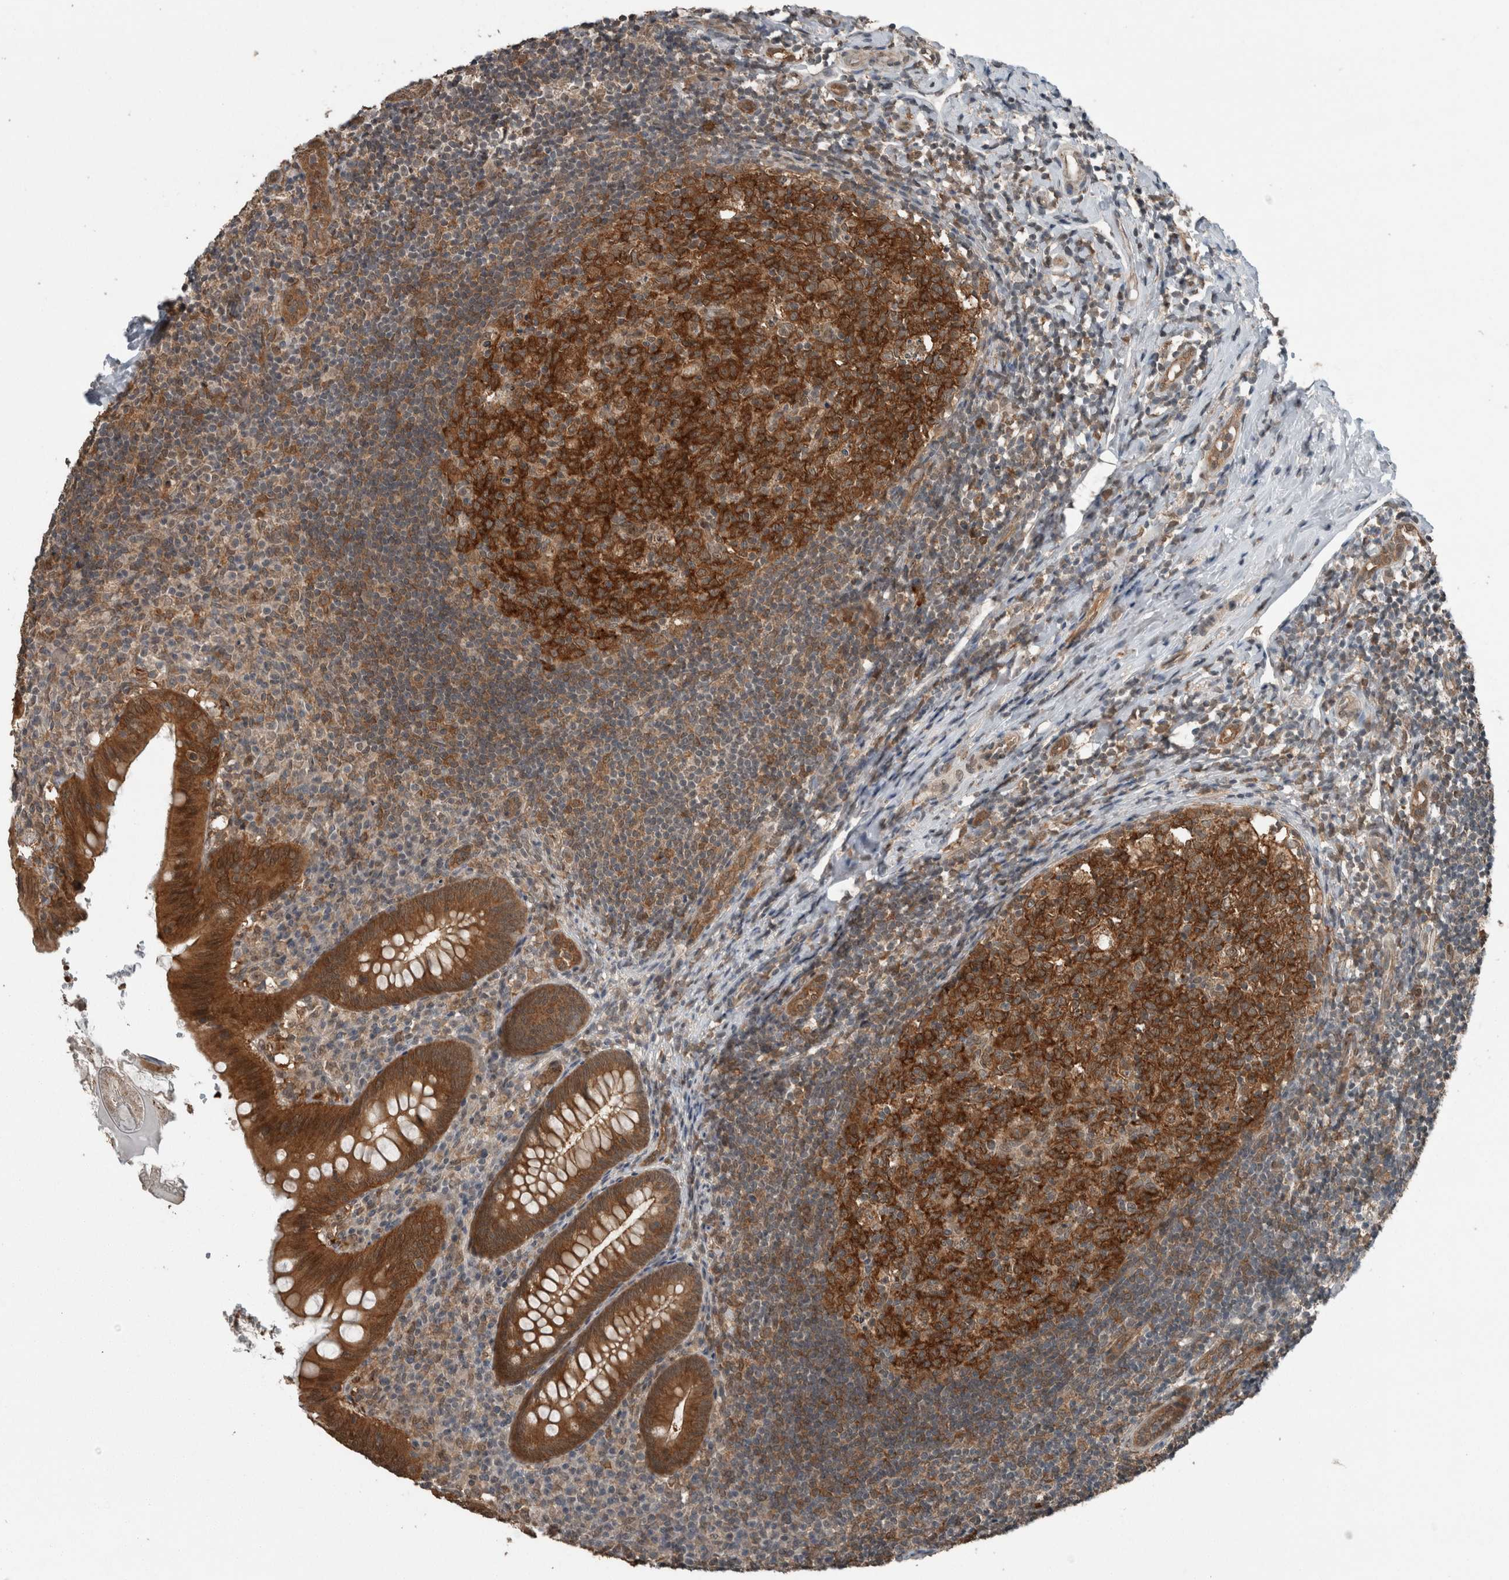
{"staining": {"intensity": "strong", "quantity": ">75%", "location": "cytoplasmic/membranous"}, "tissue": "appendix", "cell_type": "Glandular cells", "image_type": "normal", "snomed": [{"axis": "morphology", "description": "Normal tissue, NOS"}, {"axis": "topography", "description": "Appendix"}], "caption": "Immunohistochemical staining of normal human appendix shows high levels of strong cytoplasmic/membranous expression in approximately >75% of glandular cells.", "gene": "MYO1E", "patient": {"sex": "male", "age": 8}}